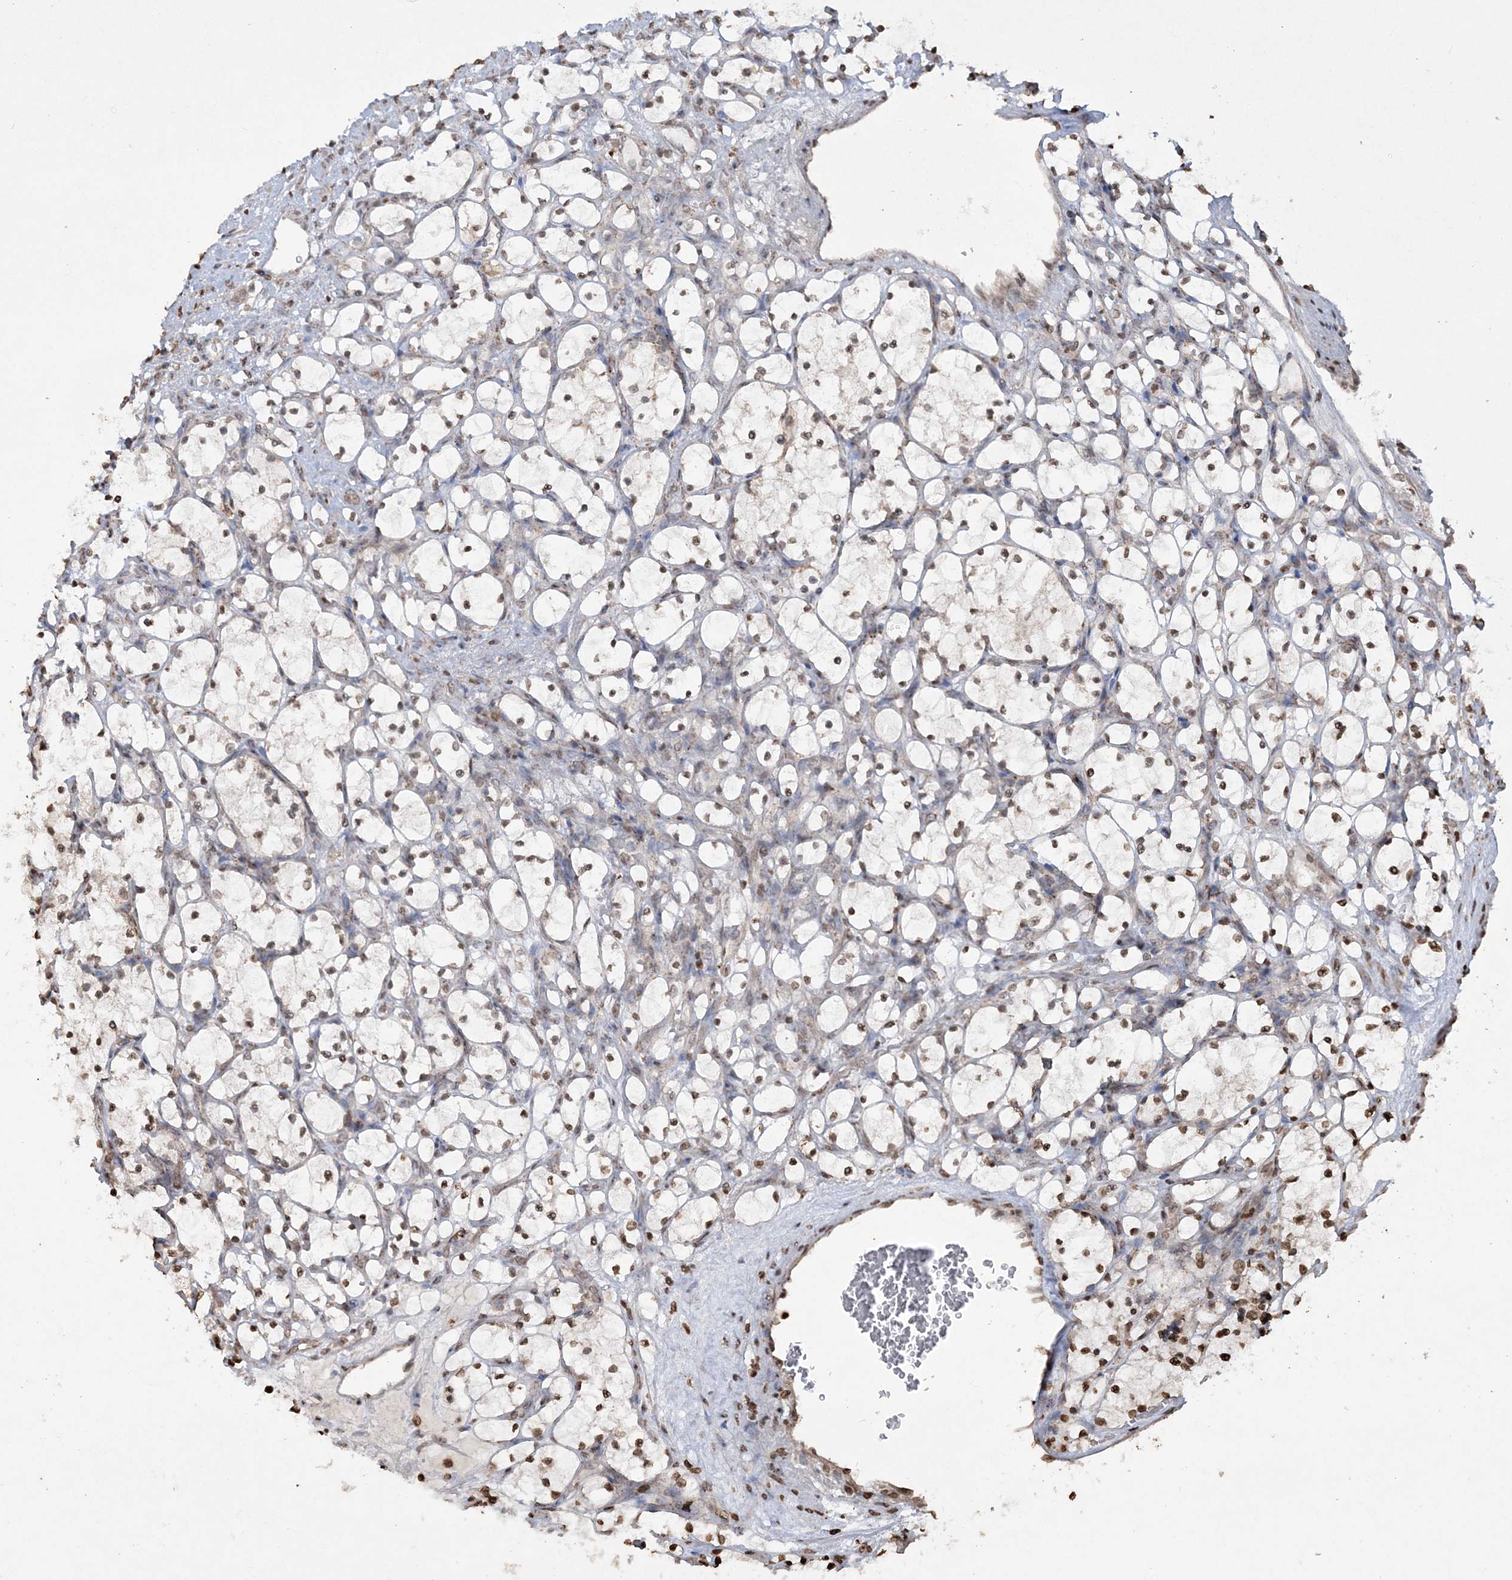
{"staining": {"intensity": "moderate", "quantity": ">75%", "location": "nuclear"}, "tissue": "renal cancer", "cell_type": "Tumor cells", "image_type": "cancer", "snomed": [{"axis": "morphology", "description": "Adenocarcinoma, NOS"}, {"axis": "topography", "description": "Kidney"}], "caption": "A brown stain labels moderate nuclear positivity of a protein in renal cancer tumor cells.", "gene": "TTC7A", "patient": {"sex": "female", "age": 69}}